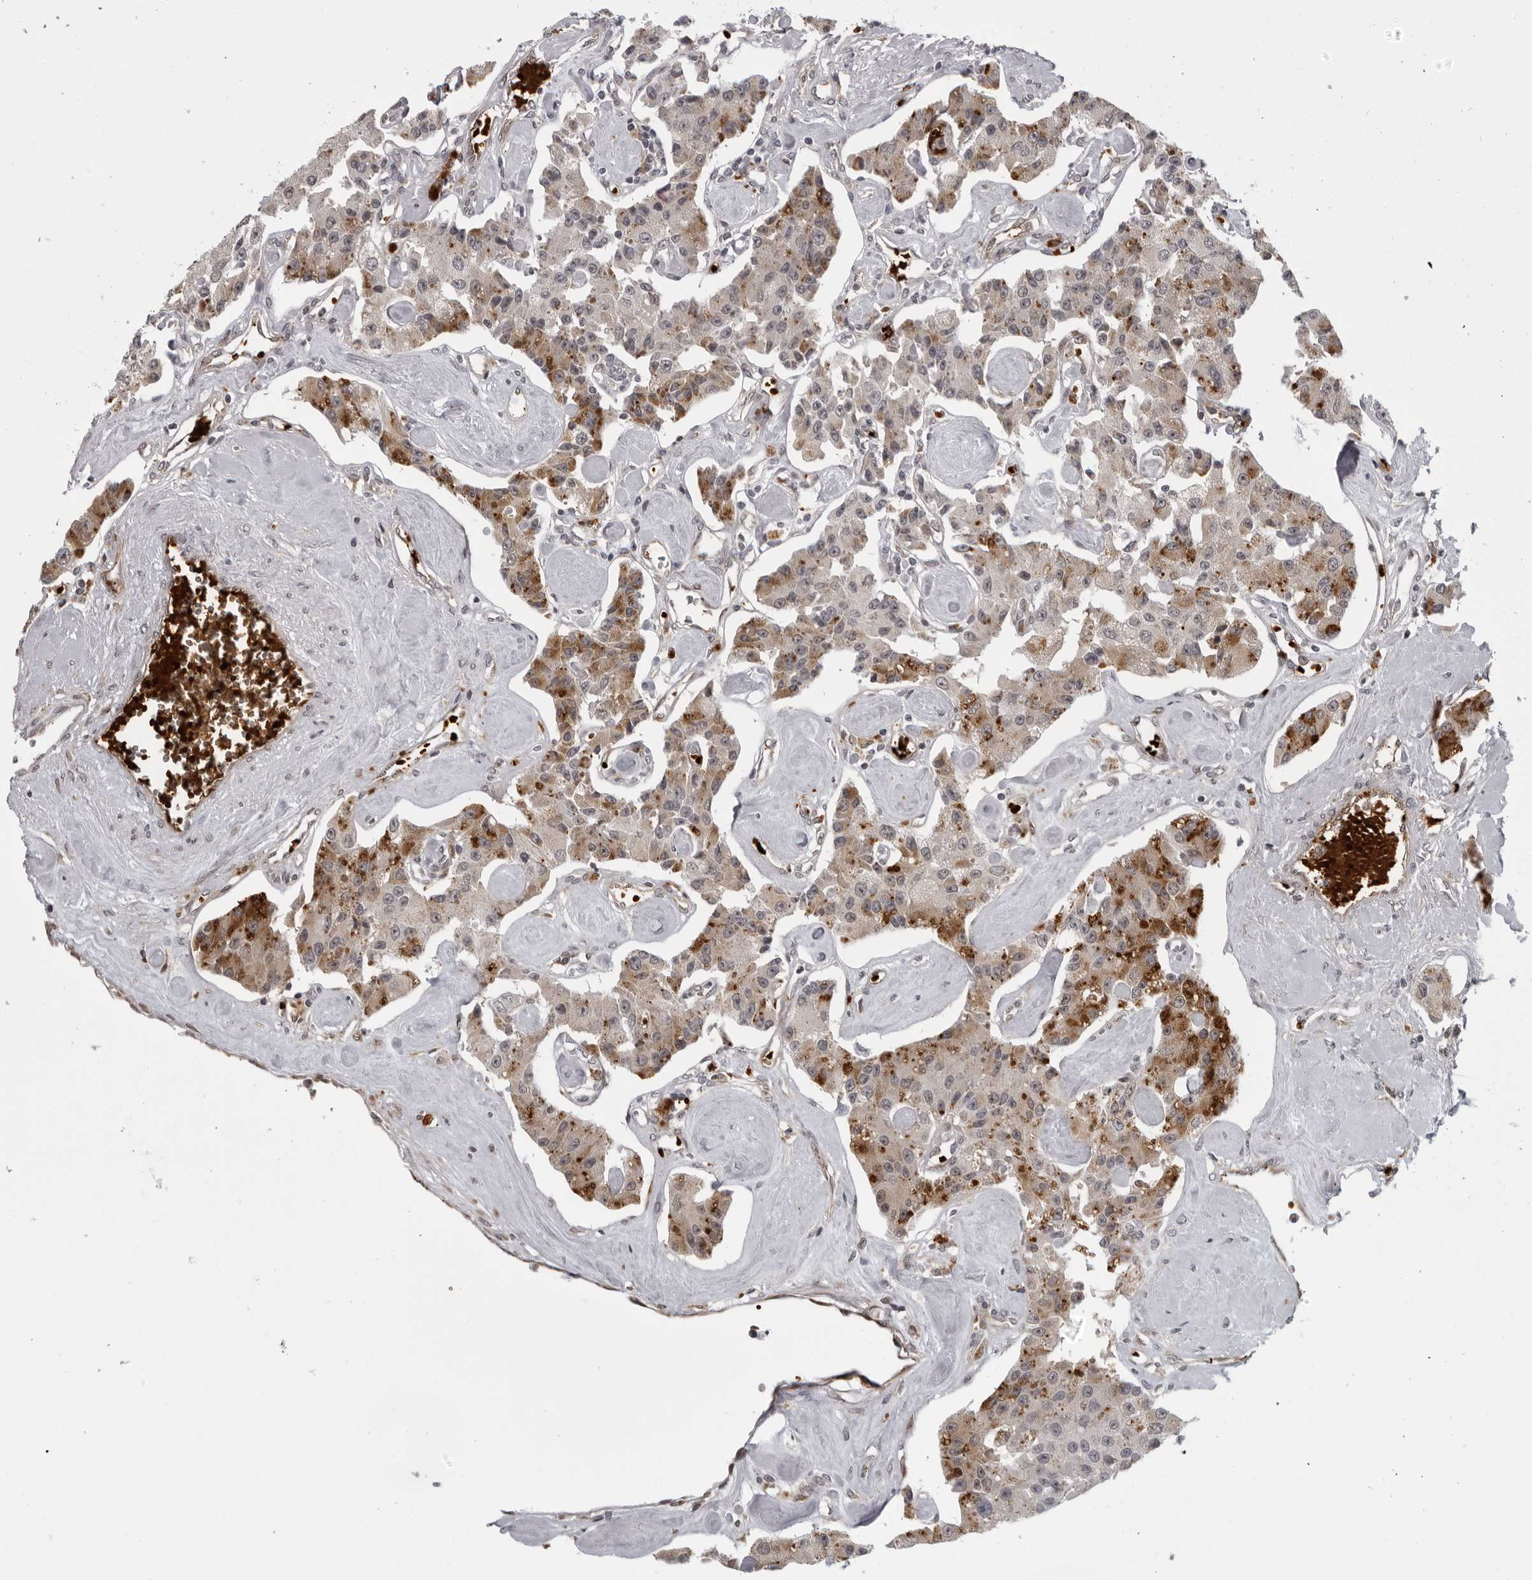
{"staining": {"intensity": "moderate", "quantity": "<25%", "location": "cytoplasmic/membranous"}, "tissue": "carcinoid", "cell_type": "Tumor cells", "image_type": "cancer", "snomed": [{"axis": "morphology", "description": "Carcinoid, malignant, NOS"}, {"axis": "topography", "description": "Pancreas"}], "caption": "A histopathology image of human carcinoid stained for a protein demonstrates moderate cytoplasmic/membranous brown staining in tumor cells.", "gene": "THOP1", "patient": {"sex": "male", "age": 41}}